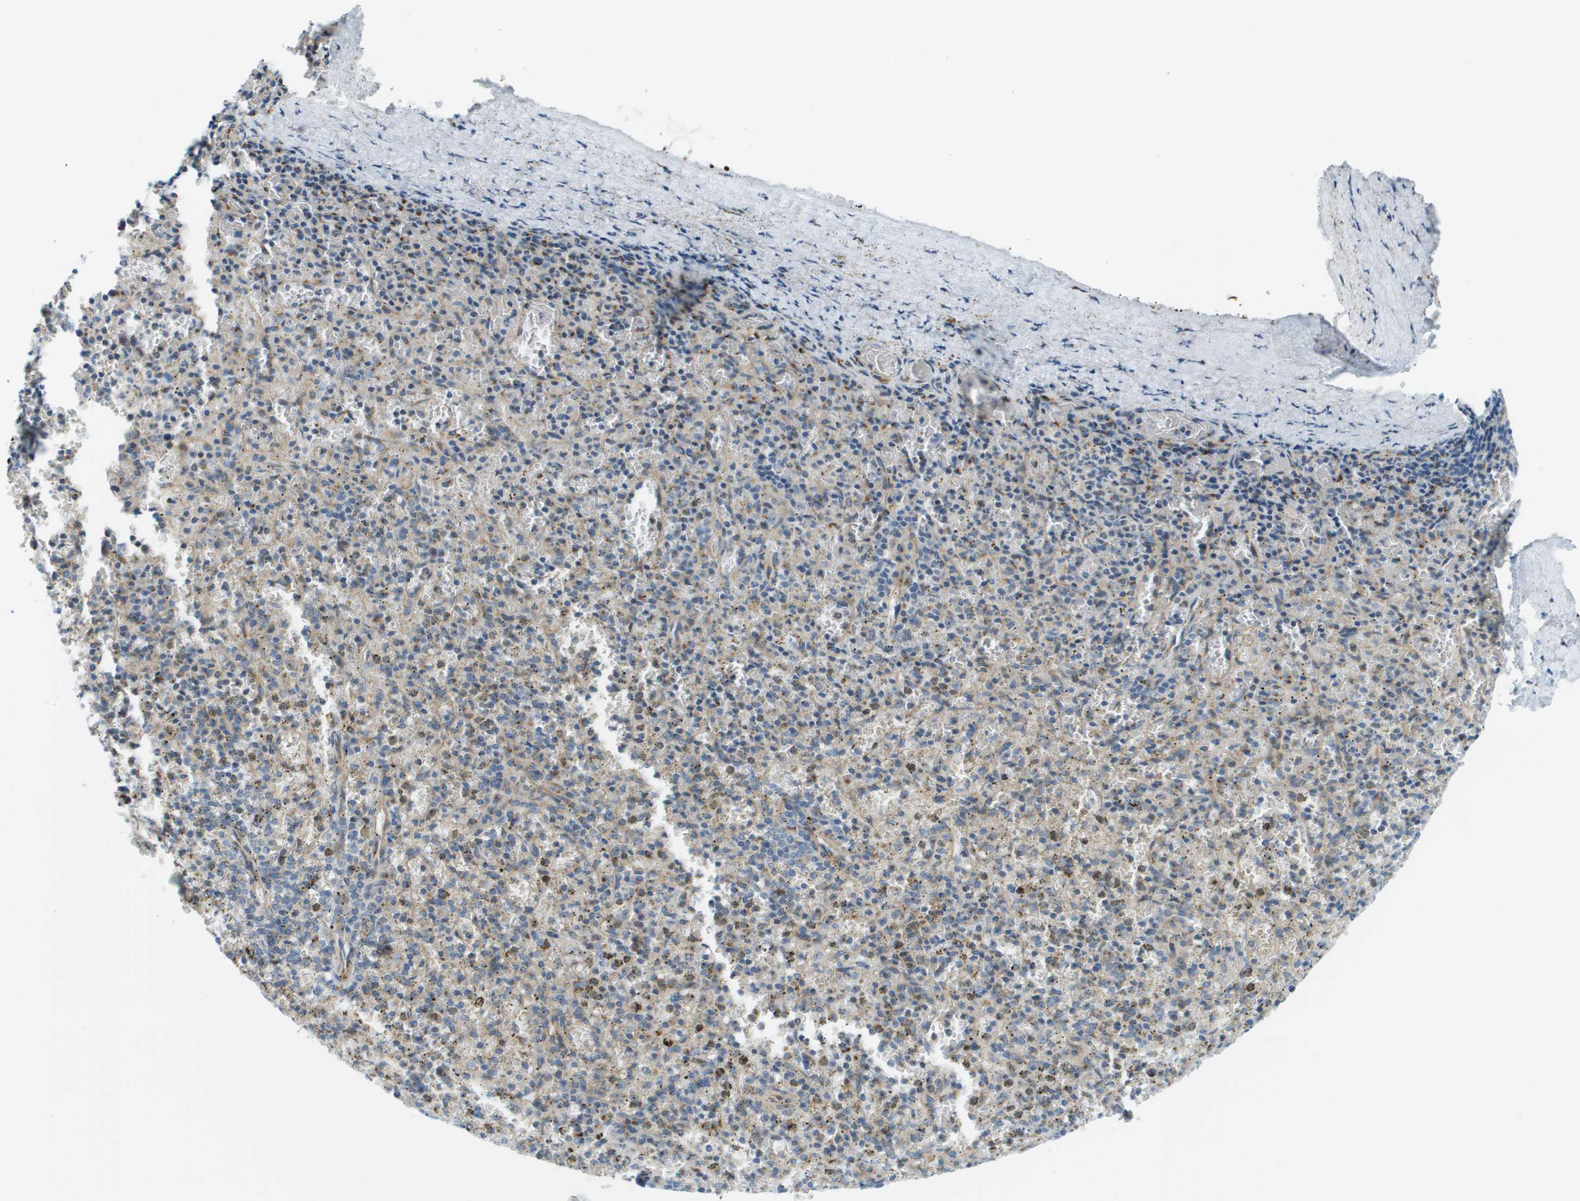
{"staining": {"intensity": "weak", "quantity": "<25%", "location": "cytoplasmic/membranous"}, "tissue": "spleen", "cell_type": "Cells in red pulp", "image_type": "normal", "snomed": [{"axis": "morphology", "description": "Normal tissue, NOS"}, {"axis": "topography", "description": "Spleen"}], "caption": "Immunohistochemistry histopathology image of unremarkable human spleen stained for a protein (brown), which displays no staining in cells in red pulp.", "gene": "ACBD3", "patient": {"sex": "male", "age": 72}}